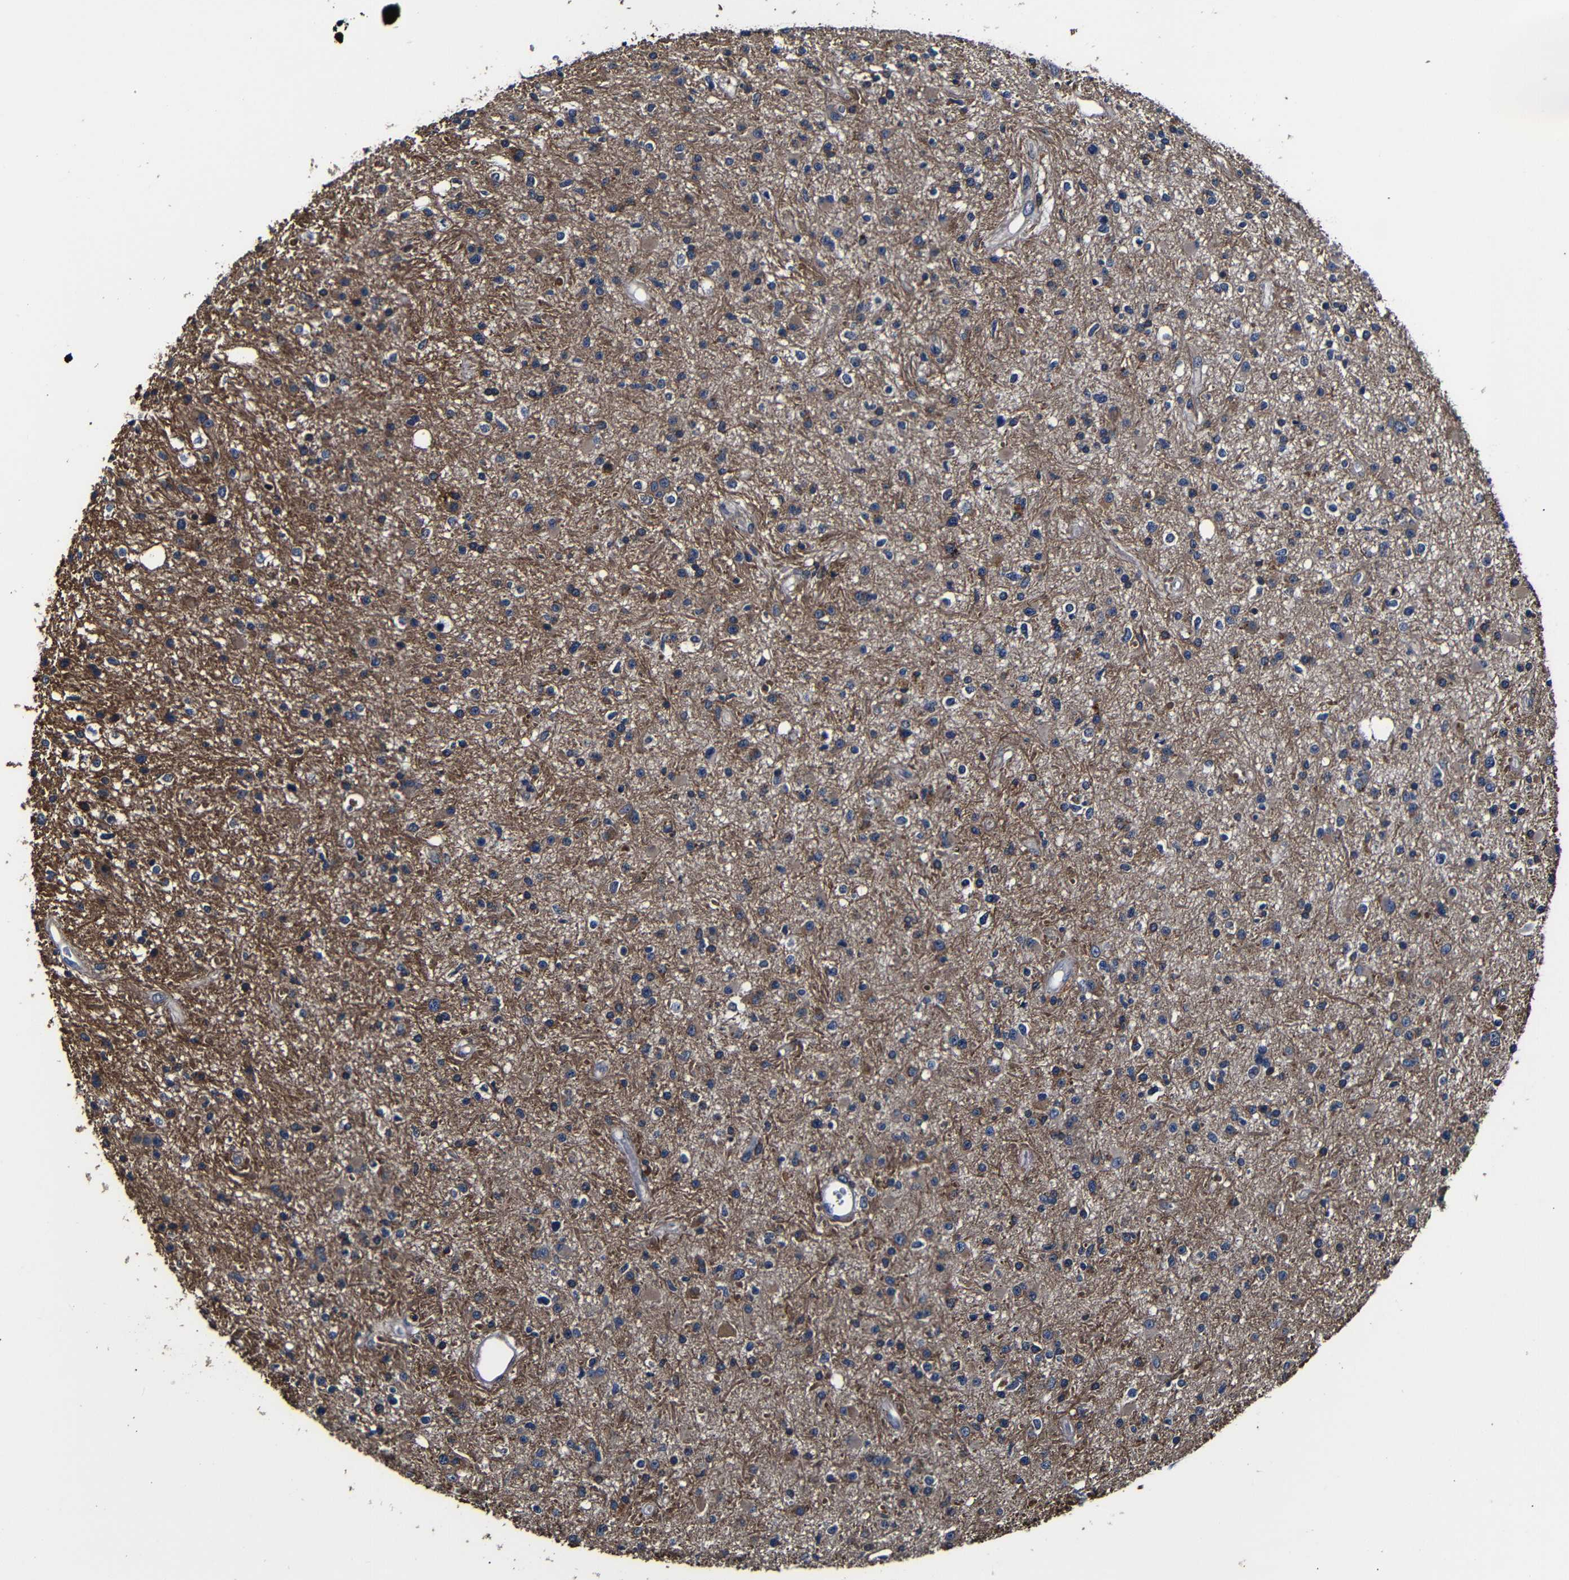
{"staining": {"intensity": "moderate", "quantity": "<25%", "location": "cytoplasmic/membranous"}, "tissue": "glioma", "cell_type": "Tumor cells", "image_type": "cancer", "snomed": [{"axis": "morphology", "description": "Glioma, malignant, High grade"}, {"axis": "topography", "description": "Brain"}], "caption": "Immunohistochemical staining of human high-grade glioma (malignant) reveals moderate cytoplasmic/membranous protein expression in about <25% of tumor cells.", "gene": "SCN9A", "patient": {"sex": "male", "age": 33}}